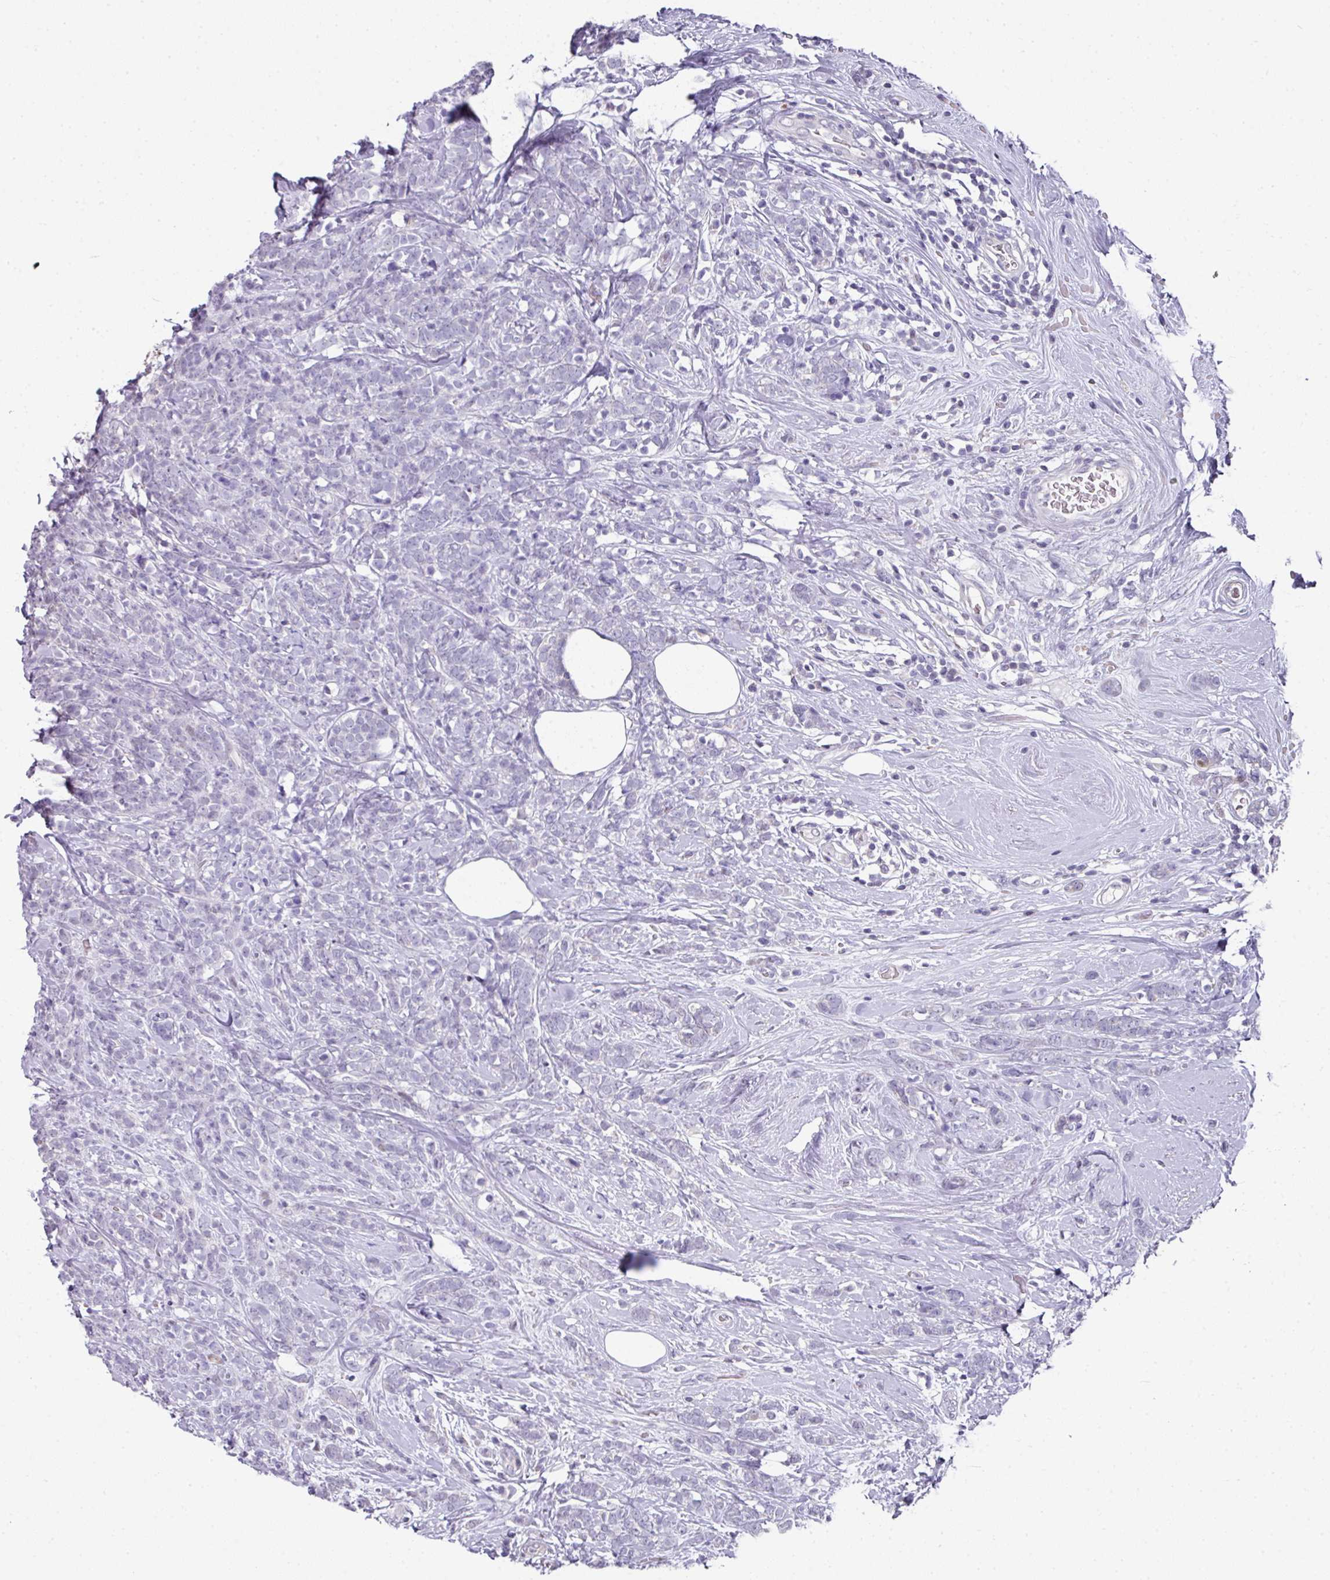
{"staining": {"intensity": "negative", "quantity": "none", "location": "none"}, "tissue": "breast cancer", "cell_type": "Tumor cells", "image_type": "cancer", "snomed": [{"axis": "morphology", "description": "Lobular carcinoma"}, {"axis": "topography", "description": "Breast"}], "caption": "IHC of human breast lobular carcinoma reveals no staining in tumor cells.", "gene": "ANKRD18A", "patient": {"sex": "female", "age": 58}}